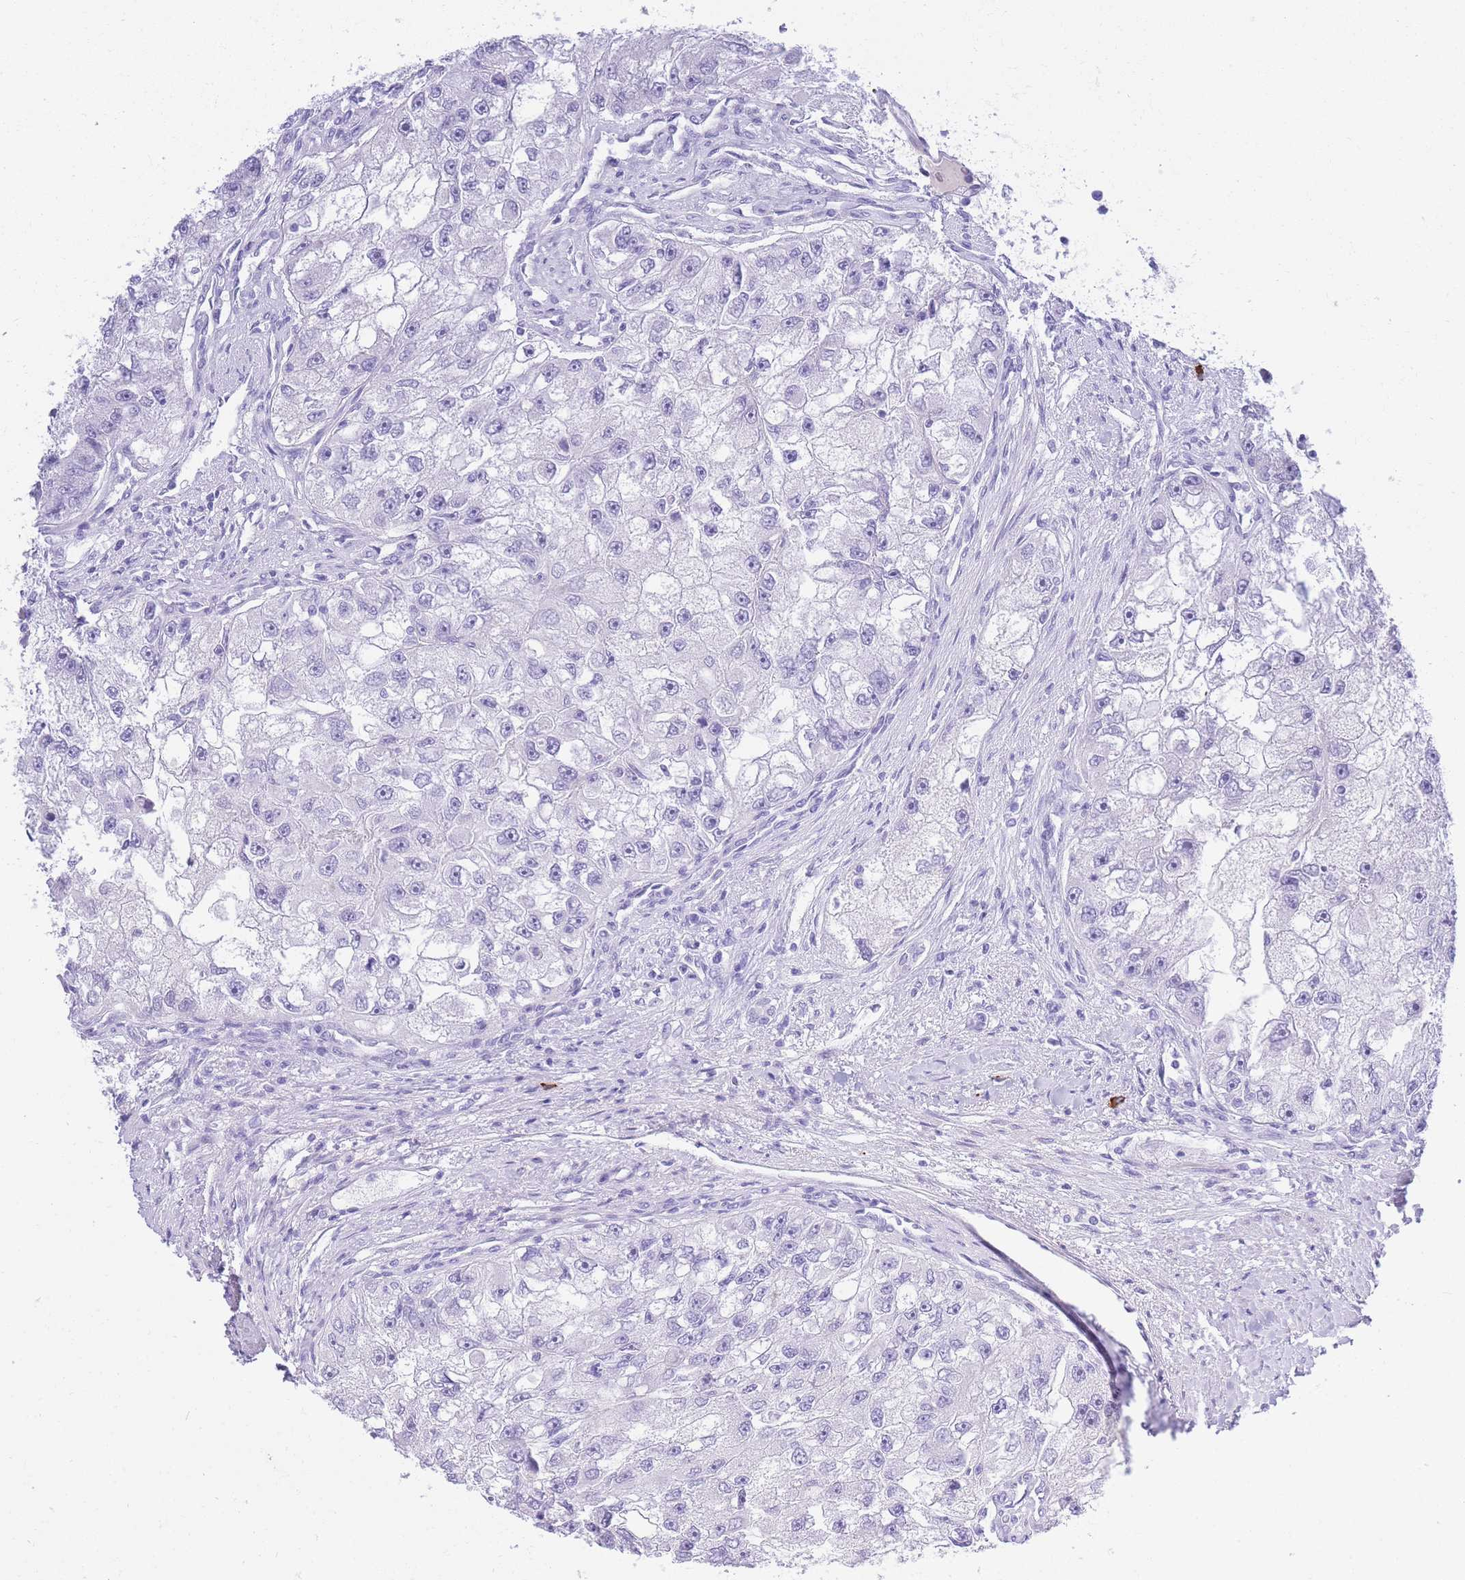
{"staining": {"intensity": "negative", "quantity": "none", "location": "none"}, "tissue": "renal cancer", "cell_type": "Tumor cells", "image_type": "cancer", "snomed": [{"axis": "morphology", "description": "Adenocarcinoma, NOS"}, {"axis": "topography", "description": "Kidney"}], "caption": "Human renal cancer stained for a protein using immunohistochemistry (IHC) displays no positivity in tumor cells.", "gene": "ZFP62", "patient": {"sex": "male", "age": 63}}